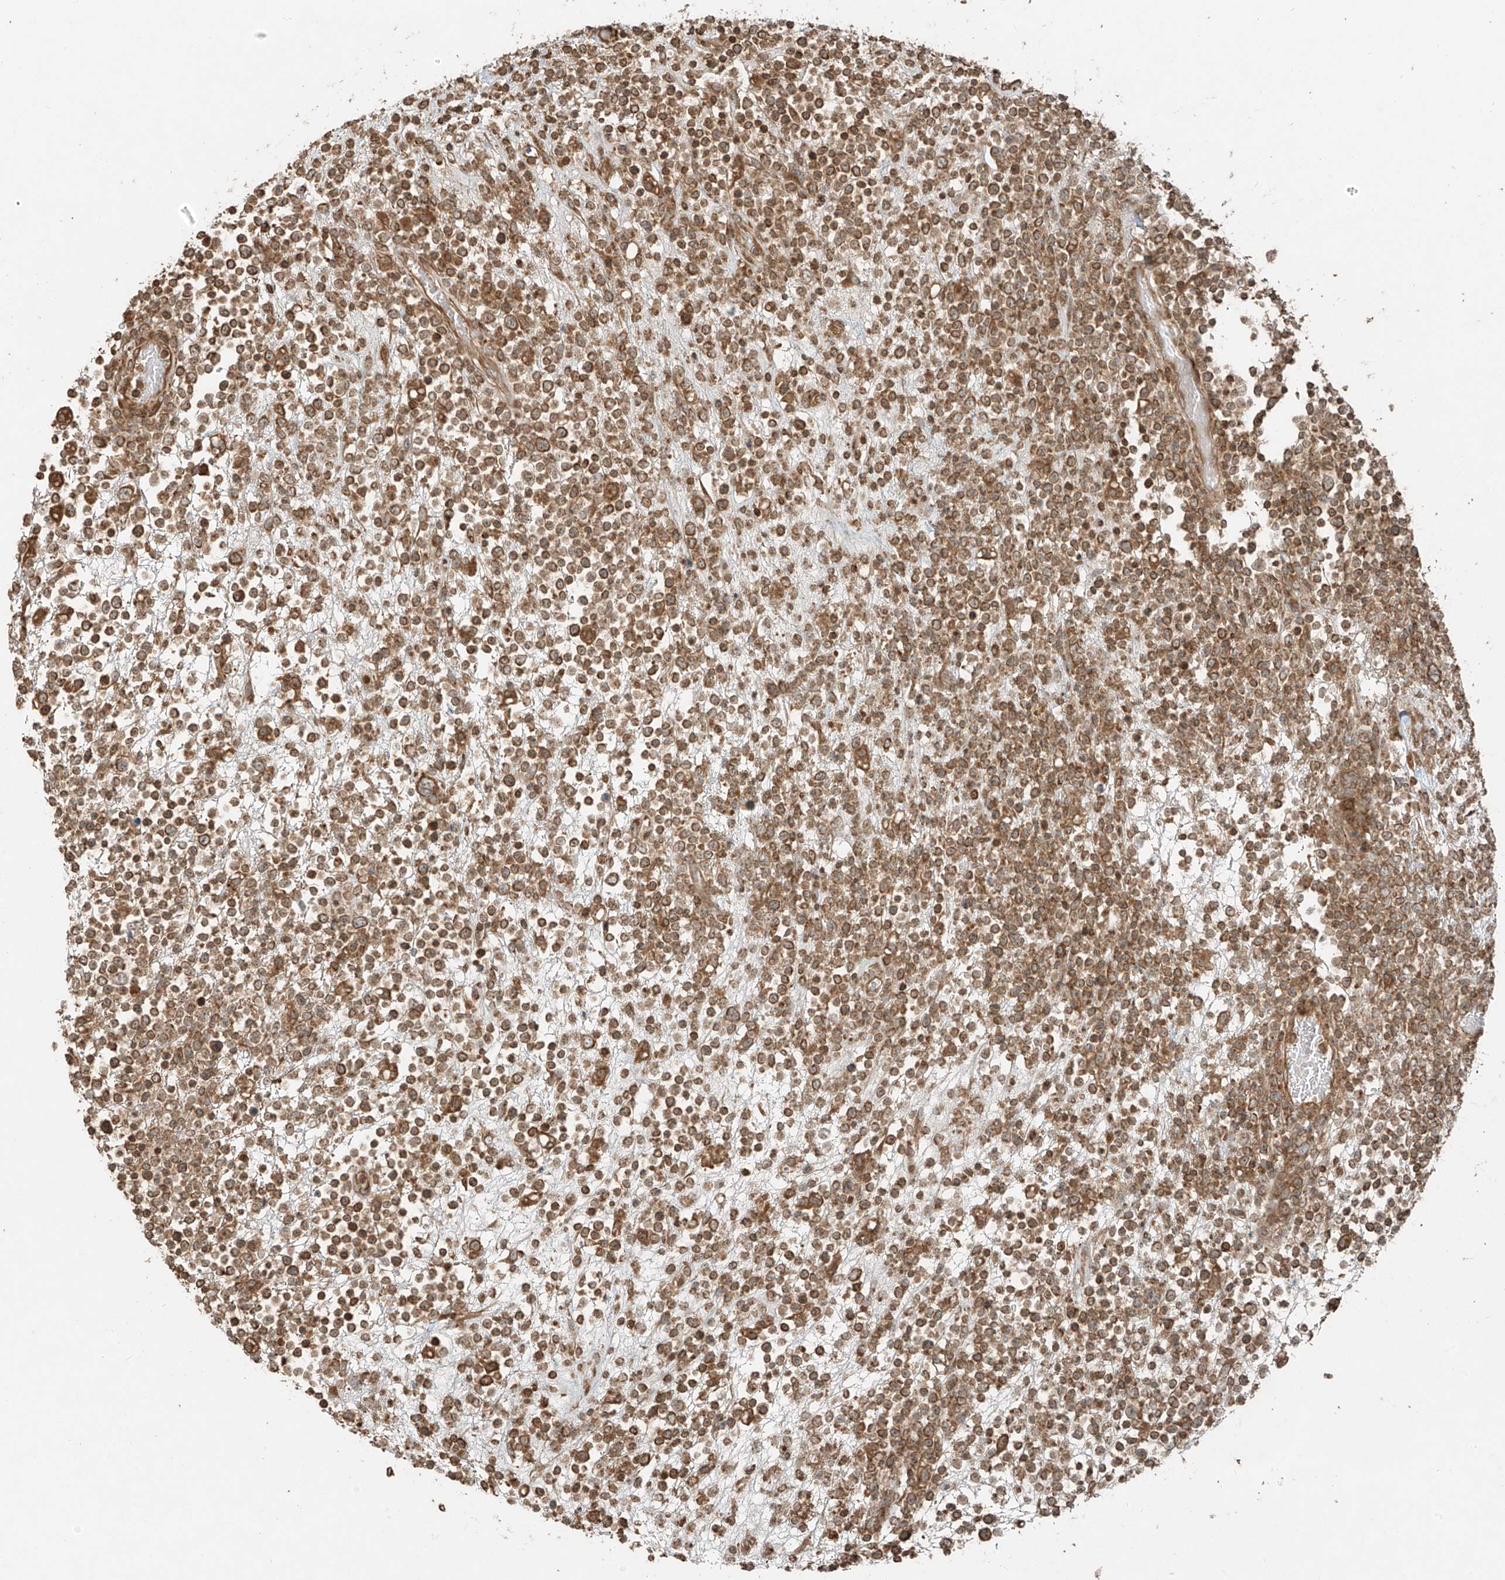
{"staining": {"intensity": "moderate", "quantity": ">75%", "location": "cytoplasmic/membranous"}, "tissue": "lymphoma", "cell_type": "Tumor cells", "image_type": "cancer", "snomed": [{"axis": "morphology", "description": "Malignant lymphoma, non-Hodgkin's type, High grade"}, {"axis": "topography", "description": "Colon"}], "caption": "Lymphoma tissue exhibits moderate cytoplasmic/membranous staining in approximately >75% of tumor cells, visualized by immunohistochemistry.", "gene": "ANKZF1", "patient": {"sex": "female", "age": 53}}